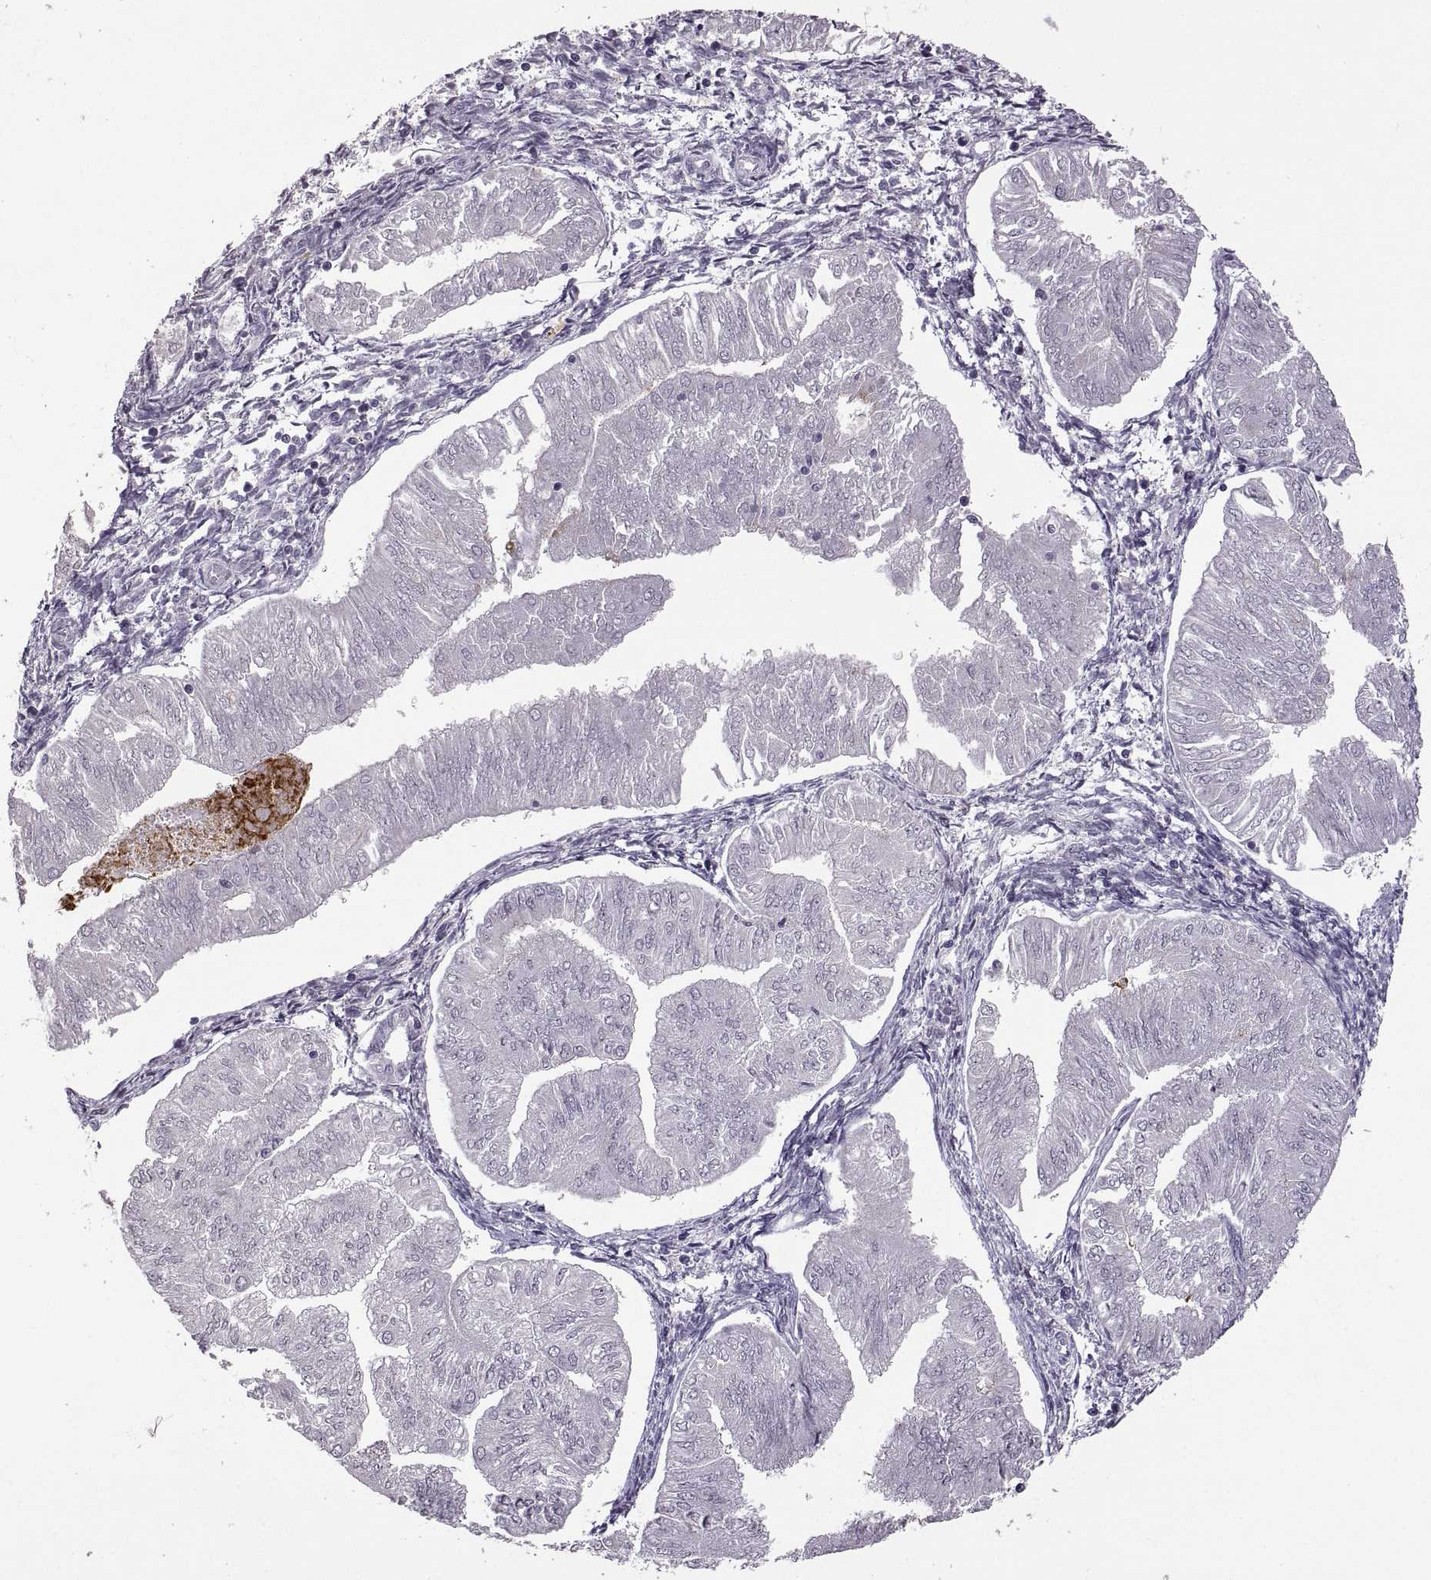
{"staining": {"intensity": "negative", "quantity": "none", "location": "none"}, "tissue": "endometrial cancer", "cell_type": "Tumor cells", "image_type": "cancer", "snomed": [{"axis": "morphology", "description": "Adenocarcinoma, NOS"}, {"axis": "topography", "description": "Endometrium"}], "caption": "Tumor cells are negative for protein expression in human endometrial adenocarcinoma.", "gene": "NEK2", "patient": {"sex": "female", "age": 53}}